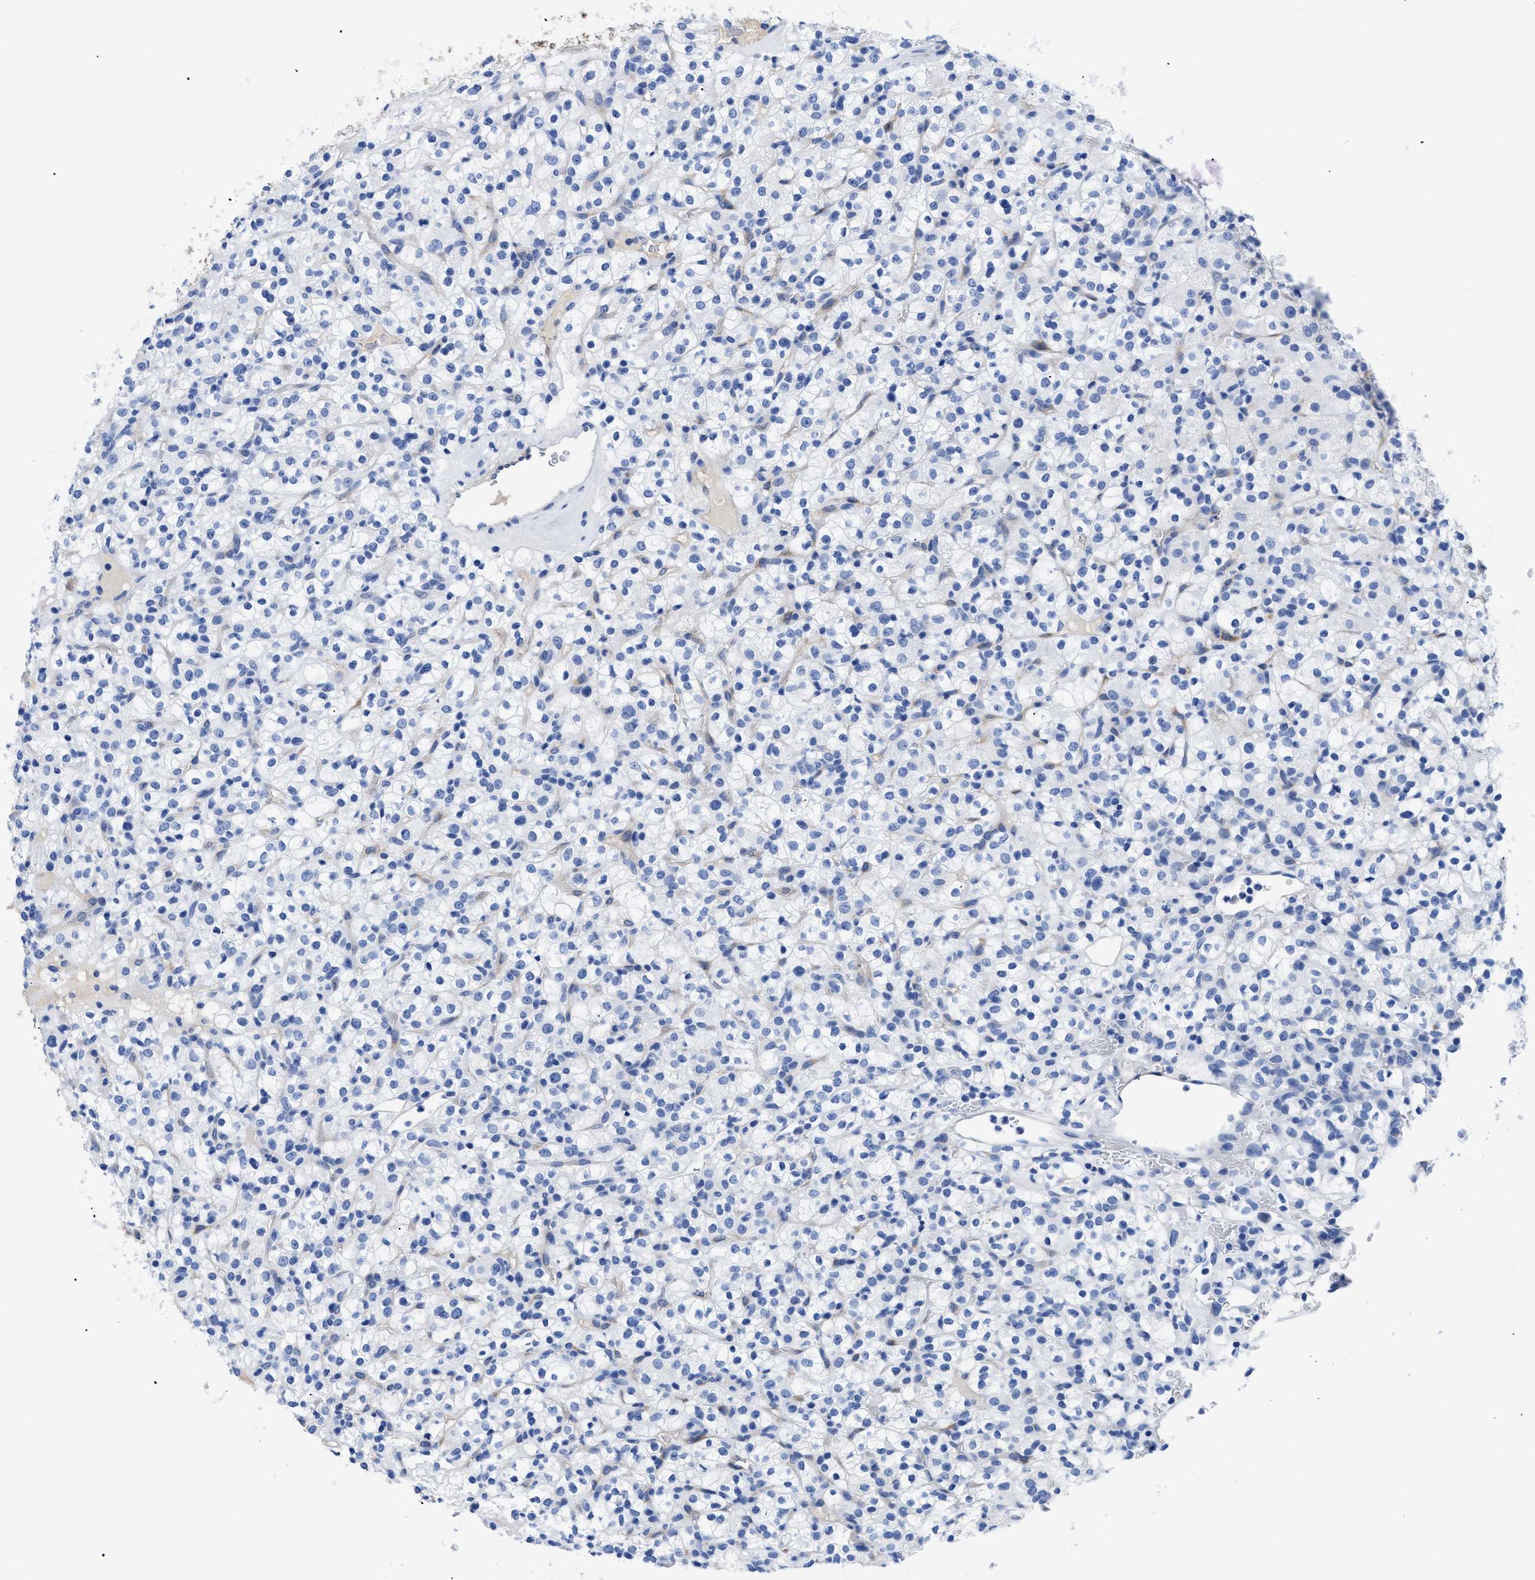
{"staining": {"intensity": "negative", "quantity": "none", "location": "none"}, "tissue": "renal cancer", "cell_type": "Tumor cells", "image_type": "cancer", "snomed": [{"axis": "morphology", "description": "Normal tissue, NOS"}, {"axis": "morphology", "description": "Adenocarcinoma, NOS"}, {"axis": "topography", "description": "Kidney"}], "caption": "Immunohistochemistry photomicrograph of neoplastic tissue: renal cancer stained with DAB shows no significant protein staining in tumor cells.", "gene": "TMEM68", "patient": {"sex": "female", "age": 72}}